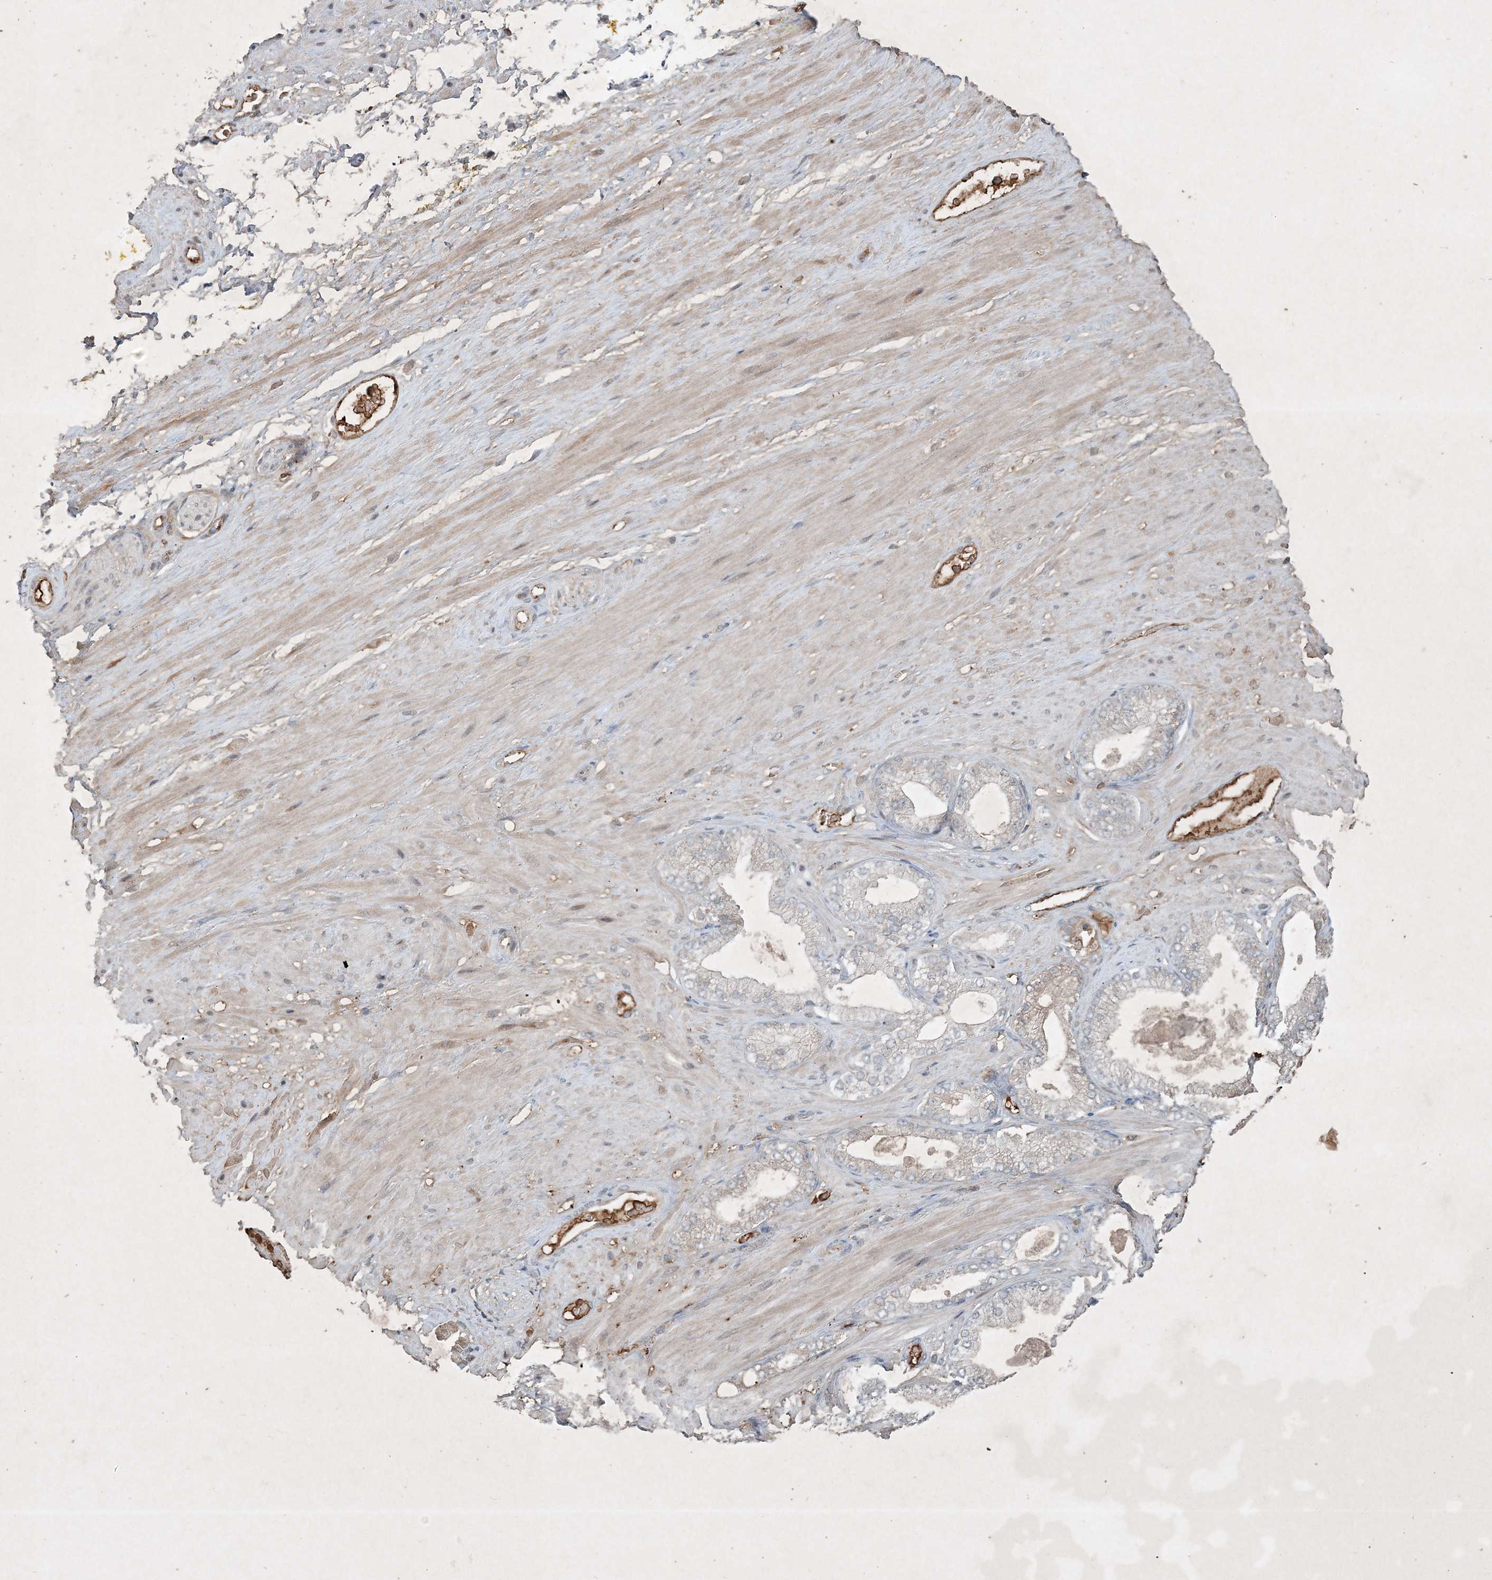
{"staining": {"intensity": "moderate", "quantity": ">75%", "location": "cytoplasmic/membranous"}, "tissue": "adipose tissue", "cell_type": "Adipocytes", "image_type": "normal", "snomed": [{"axis": "morphology", "description": "Normal tissue, NOS"}, {"axis": "morphology", "description": "Adenocarcinoma, Low grade"}, {"axis": "topography", "description": "Prostate"}, {"axis": "topography", "description": "Peripheral nerve tissue"}], "caption": "Immunohistochemical staining of unremarkable adipose tissue demonstrates medium levels of moderate cytoplasmic/membranous expression in approximately >75% of adipocytes. The protein is shown in brown color, while the nuclei are stained blue.", "gene": "TNFAIP6", "patient": {"sex": "male", "age": 63}}